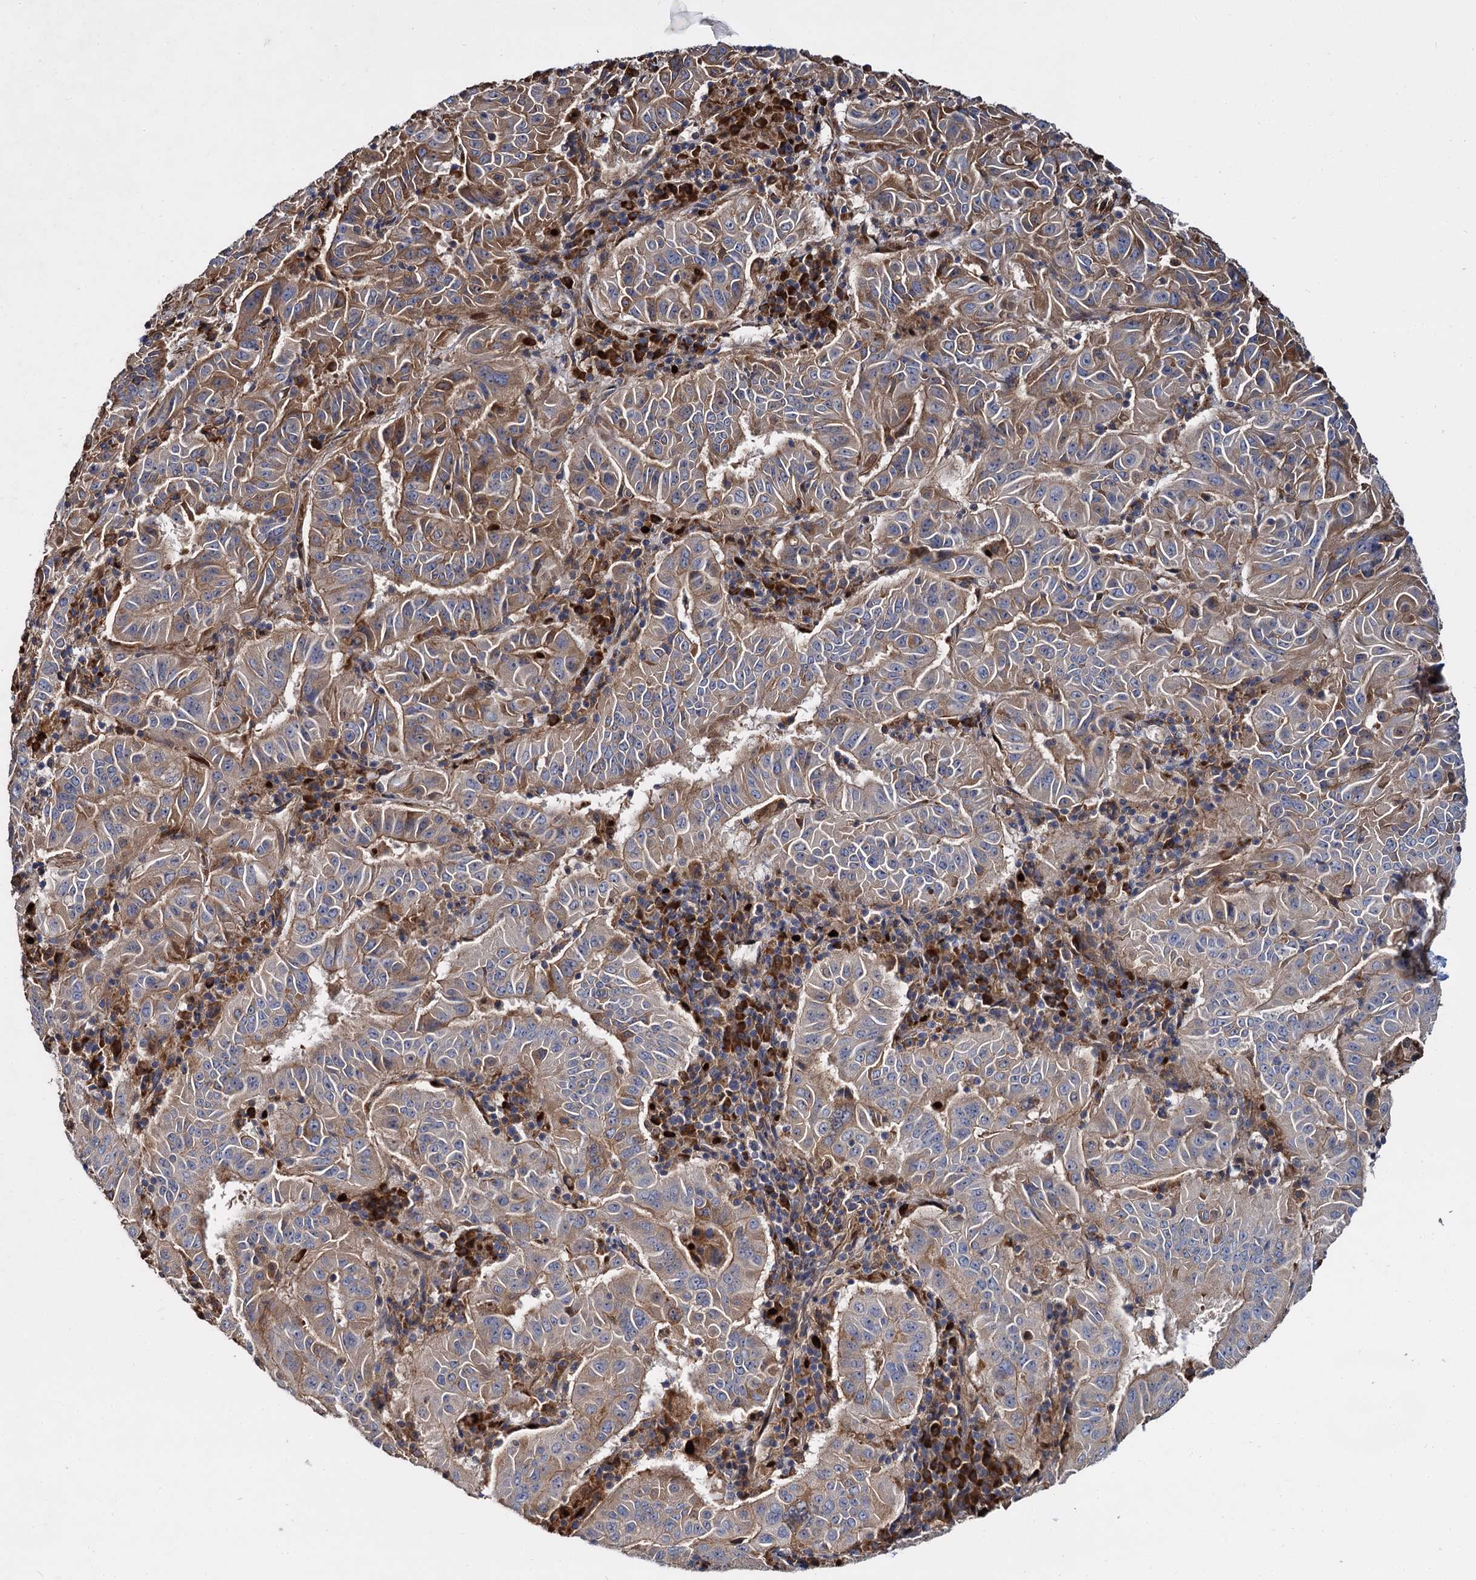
{"staining": {"intensity": "weak", "quantity": "25%-75%", "location": "cytoplasmic/membranous"}, "tissue": "pancreatic cancer", "cell_type": "Tumor cells", "image_type": "cancer", "snomed": [{"axis": "morphology", "description": "Adenocarcinoma, NOS"}, {"axis": "topography", "description": "Pancreas"}], "caption": "Pancreatic cancer was stained to show a protein in brown. There is low levels of weak cytoplasmic/membranous expression in about 25%-75% of tumor cells. The protein is shown in brown color, while the nuclei are stained blue.", "gene": "ISM2", "patient": {"sex": "male", "age": 63}}